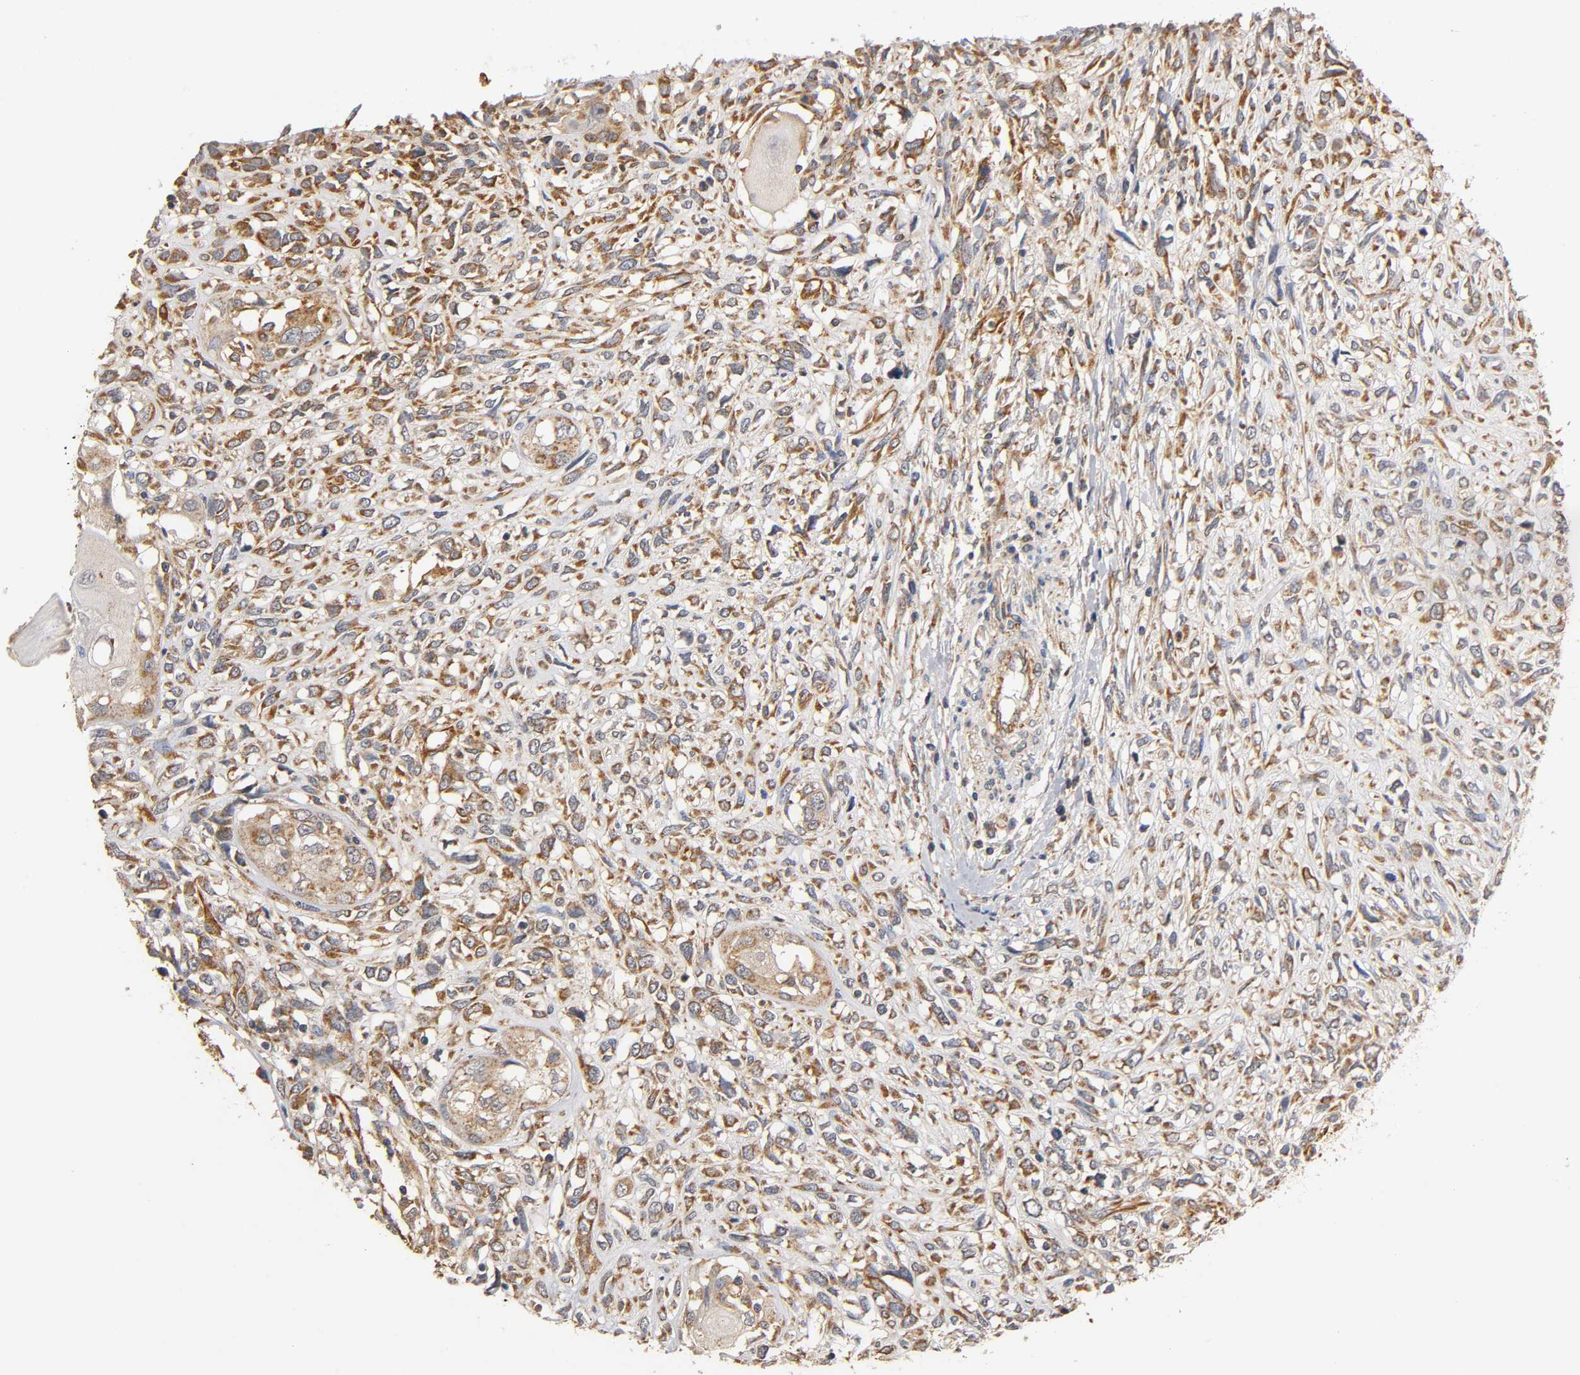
{"staining": {"intensity": "weak", "quantity": ">75%", "location": "cytoplasmic/membranous"}, "tissue": "head and neck cancer", "cell_type": "Tumor cells", "image_type": "cancer", "snomed": [{"axis": "morphology", "description": "Necrosis, NOS"}, {"axis": "morphology", "description": "Neoplasm, malignant, NOS"}, {"axis": "topography", "description": "Salivary gland"}, {"axis": "topography", "description": "Head-Neck"}], "caption": "IHC histopathology image of head and neck cancer (neoplasm (malignant)) stained for a protein (brown), which exhibits low levels of weak cytoplasmic/membranous positivity in approximately >75% of tumor cells.", "gene": "SCAP", "patient": {"sex": "male", "age": 43}}